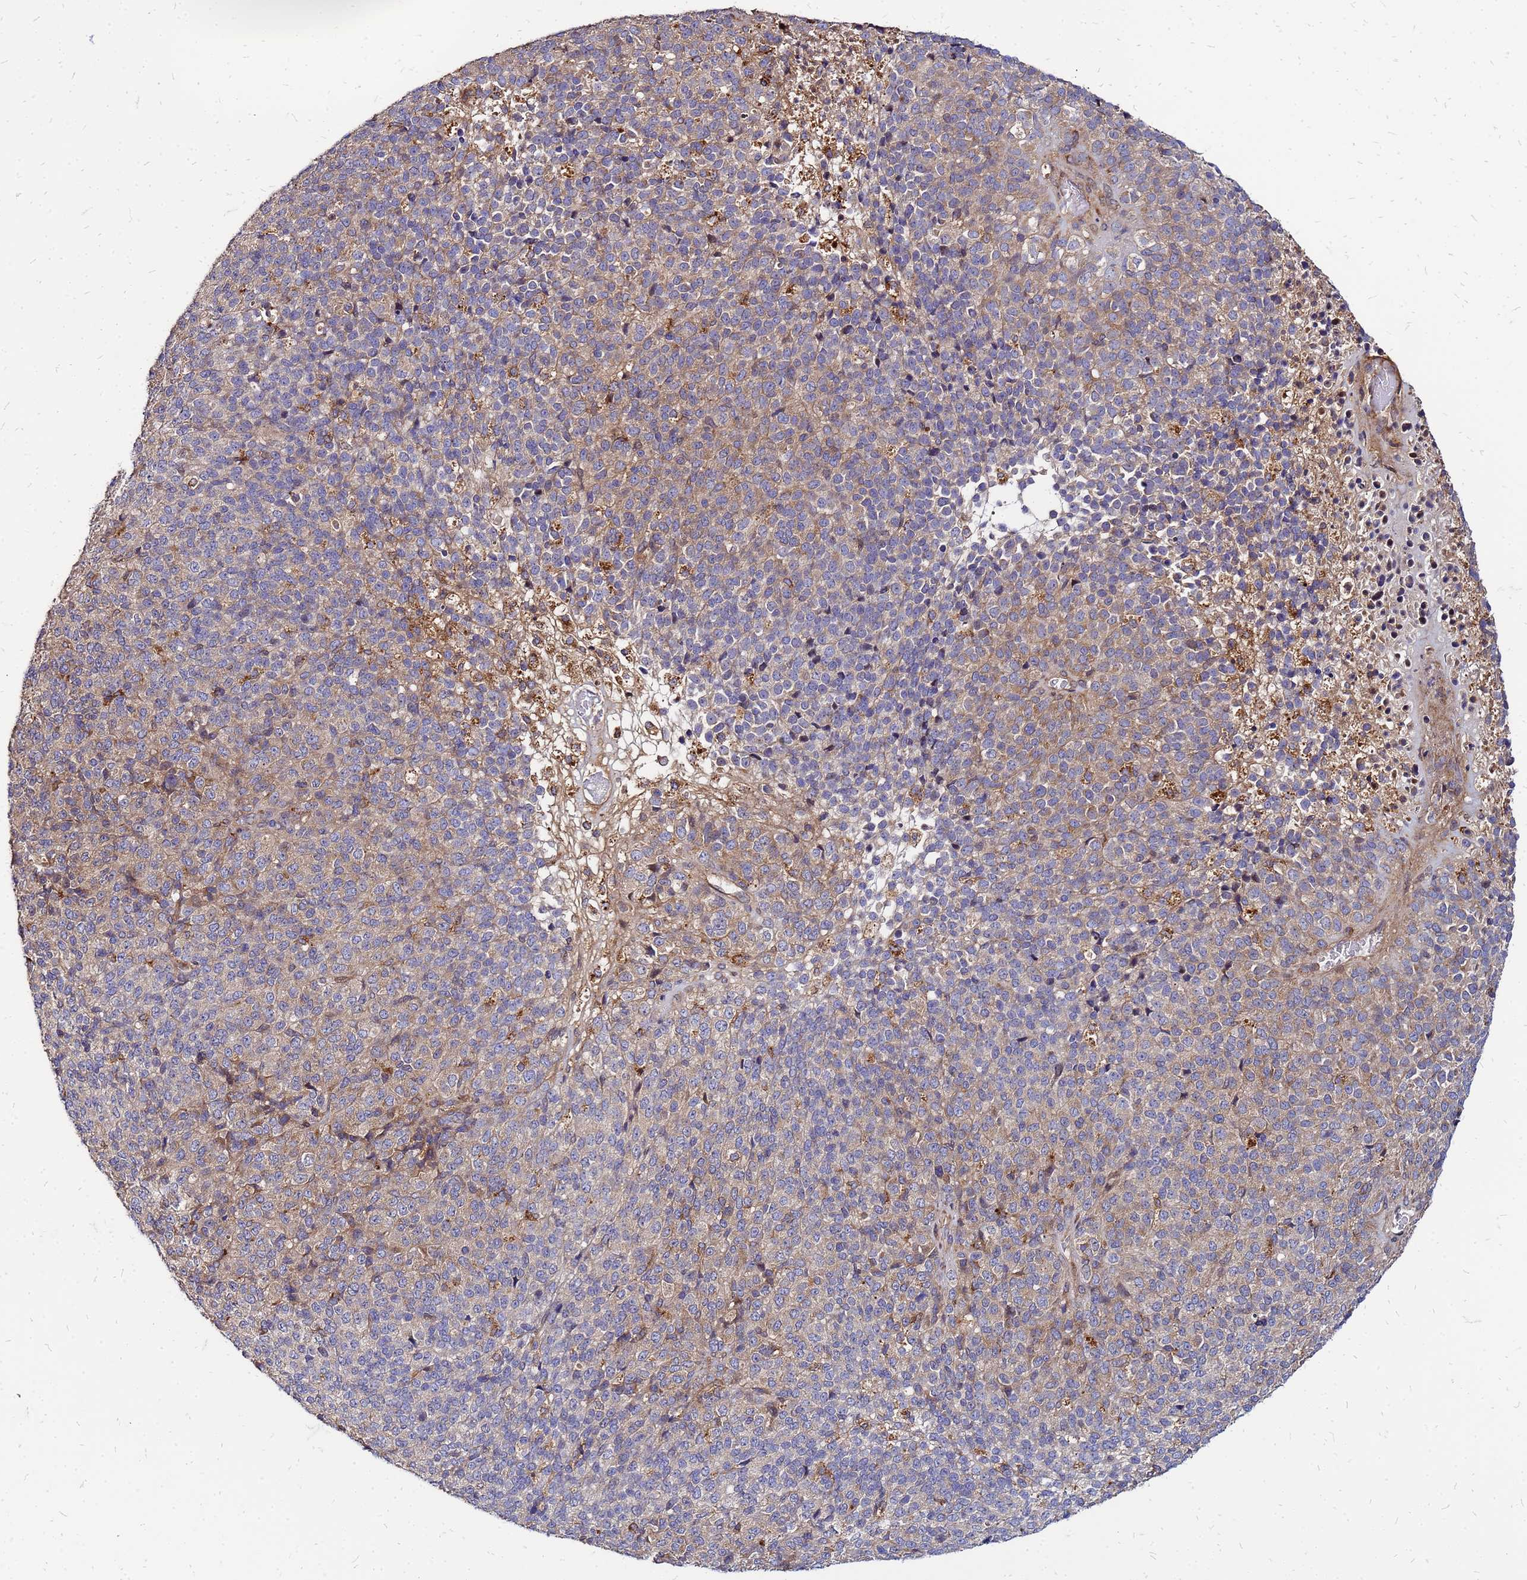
{"staining": {"intensity": "weak", "quantity": "25%-75%", "location": "cytoplasmic/membranous"}, "tissue": "melanoma", "cell_type": "Tumor cells", "image_type": "cancer", "snomed": [{"axis": "morphology", "description": "Malignant melanoma, Metastatic site"}, {"axis": "topography", "description": "Brain"}], "caption": "Immunohistochemistry (IHC) staining of malignant melanoma (metastatic site), which demonstrates low levels of weak cytoplasmic/membranous staining in about 25%-75% of tumor cells indicating weak cytoplasmic/membranous protein staining. The staining was performed using DAB (brown) for protein detection and nuclei were counterstained in hematoxylin (blue).", "gene": "CYBC1", "patient": {"sex": "female", "age": 56}}